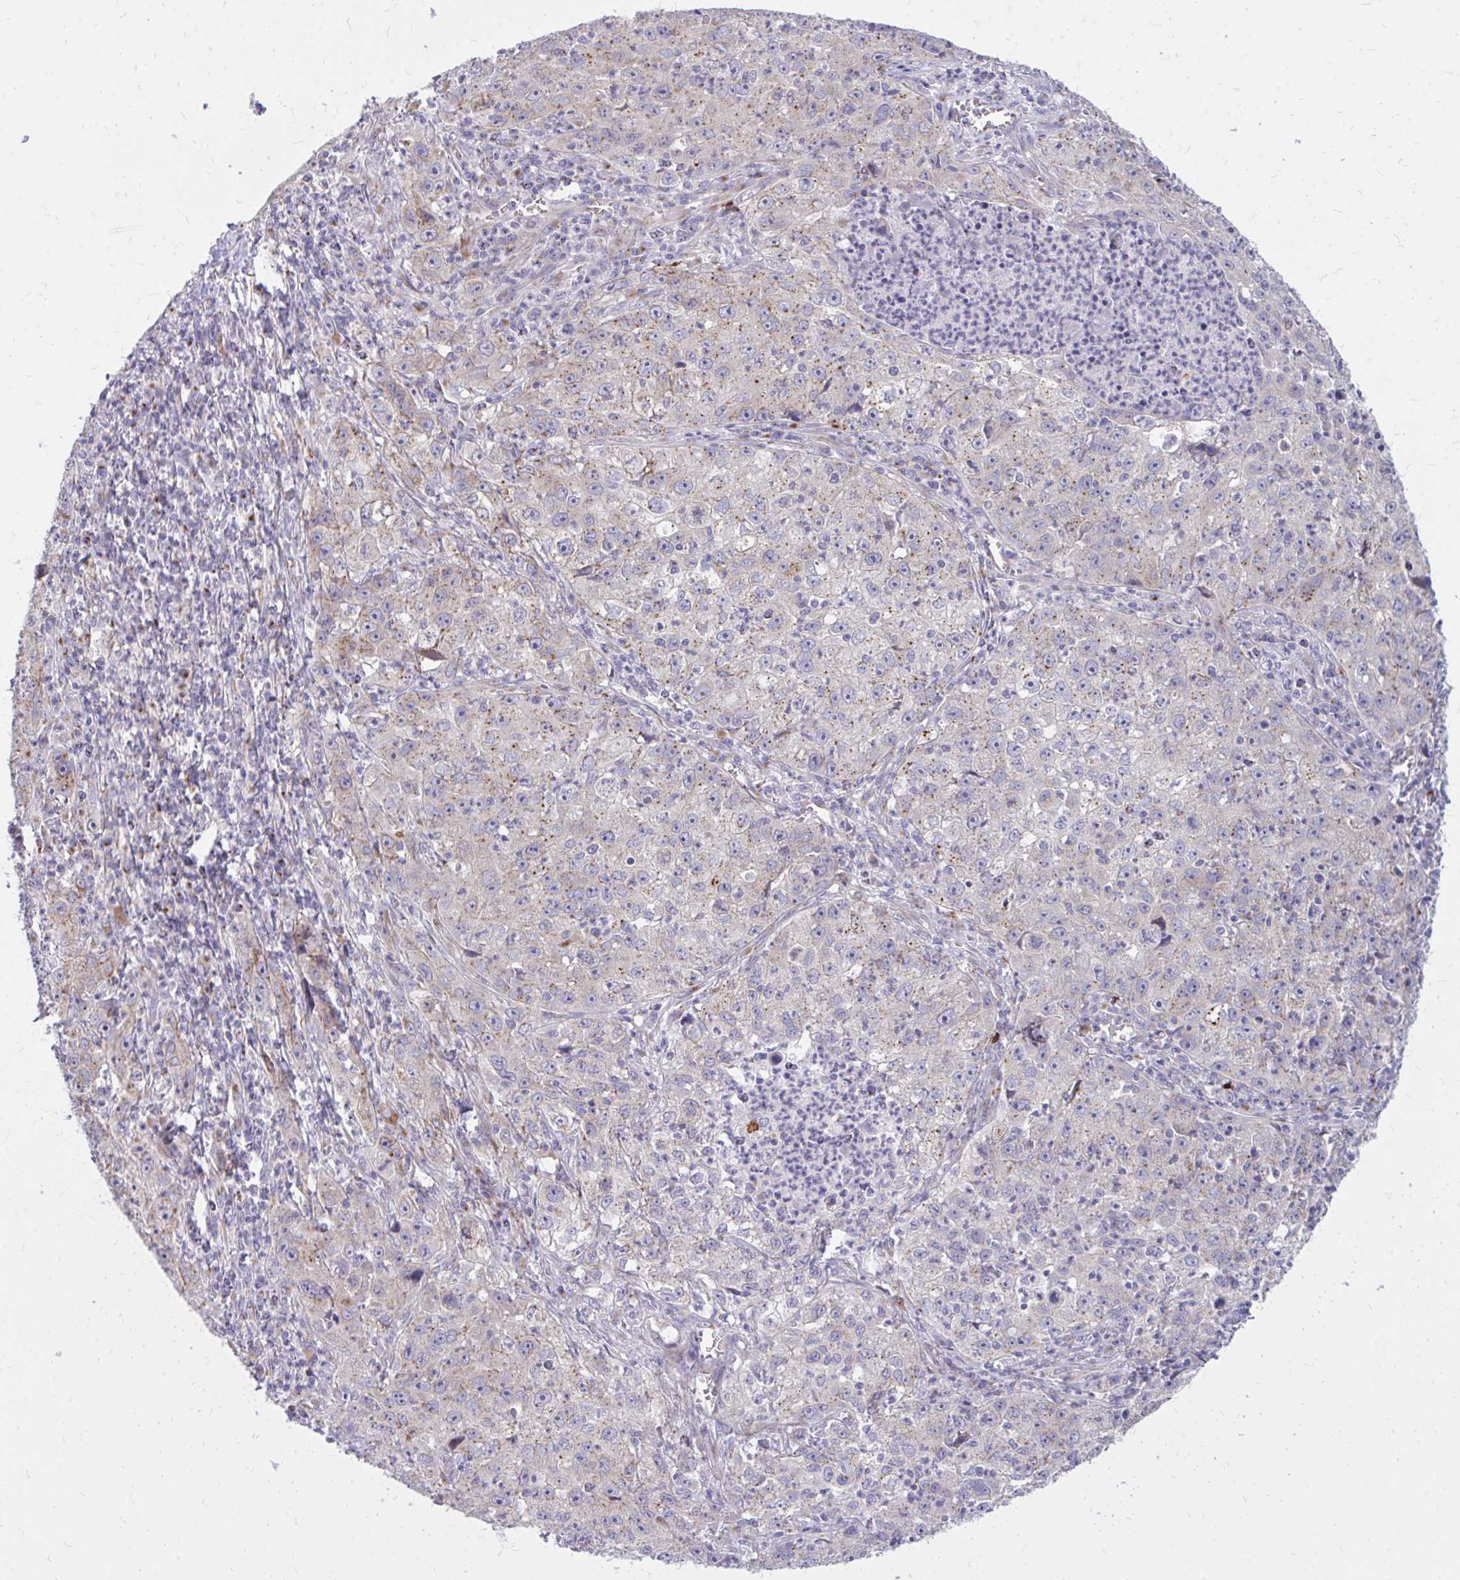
{"staining": {"intensity": "weak", "quantity": "25%-75%", "location": "cytoplasmic/membranous"}, "tissue": "lung cancer", "cell_type": "Tumor cells", "image_type": "cancer", "snomed": [{"axis": "morphology", "description": "Squamous cell carcinoma, NOS"}, {"axis": "topography", "description": "Lung"}], "caption": "DAB (3,3'-diaminobenzidine) immunohistochemical staining of squamous cell carcinoma (lung) exhibits weak cytoplasmic/membranous protein staining in approximately 25%-75% of tumor cells. Nuclei are stained in blue.", "gene": "RAB6B", "patient": {"sex": "male", "age": 71}}